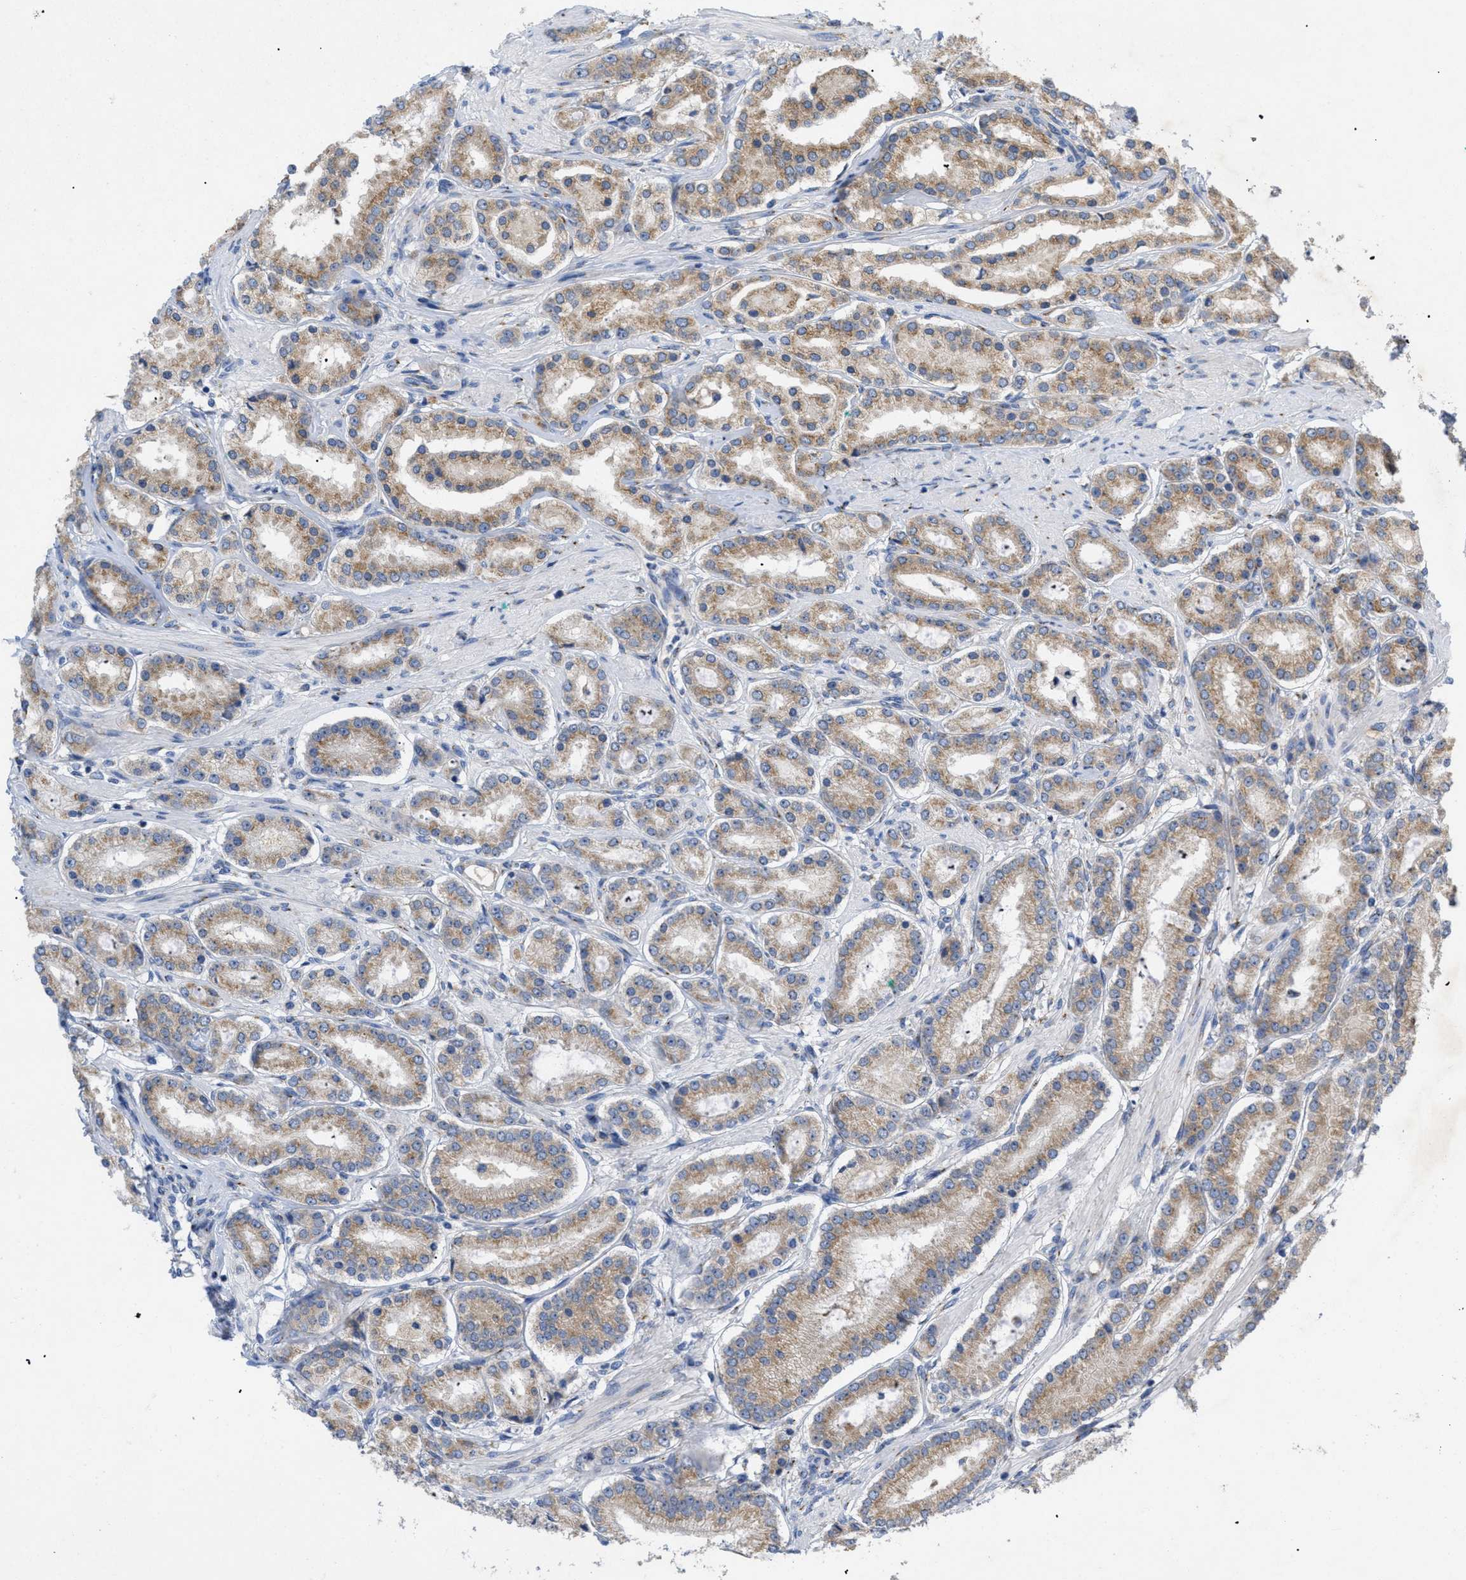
{"staining": {"intensity": "moderate", "quantity": ">75%", "location": "cytoplasmic/membranous"}, "tissue": "prostate cancer", "cell_type": "Tumor cells", "image_type": "cancer", "snomed": [{"axis": "morphology", "description": "Adenocarcinoma, Low grade"}, {"axis": "topography", "description": "Prostate"}], "caption": "Prostate cancer was stained to show a protein in brown. There is medium levels of moderate cytoplasmic/membranous positivity in about >75% of tumor cells. (IHC, brightfield microscopy, high magnification).", "gene": "SLC50A1", "patient": {"sex": "male", "age": 63}}